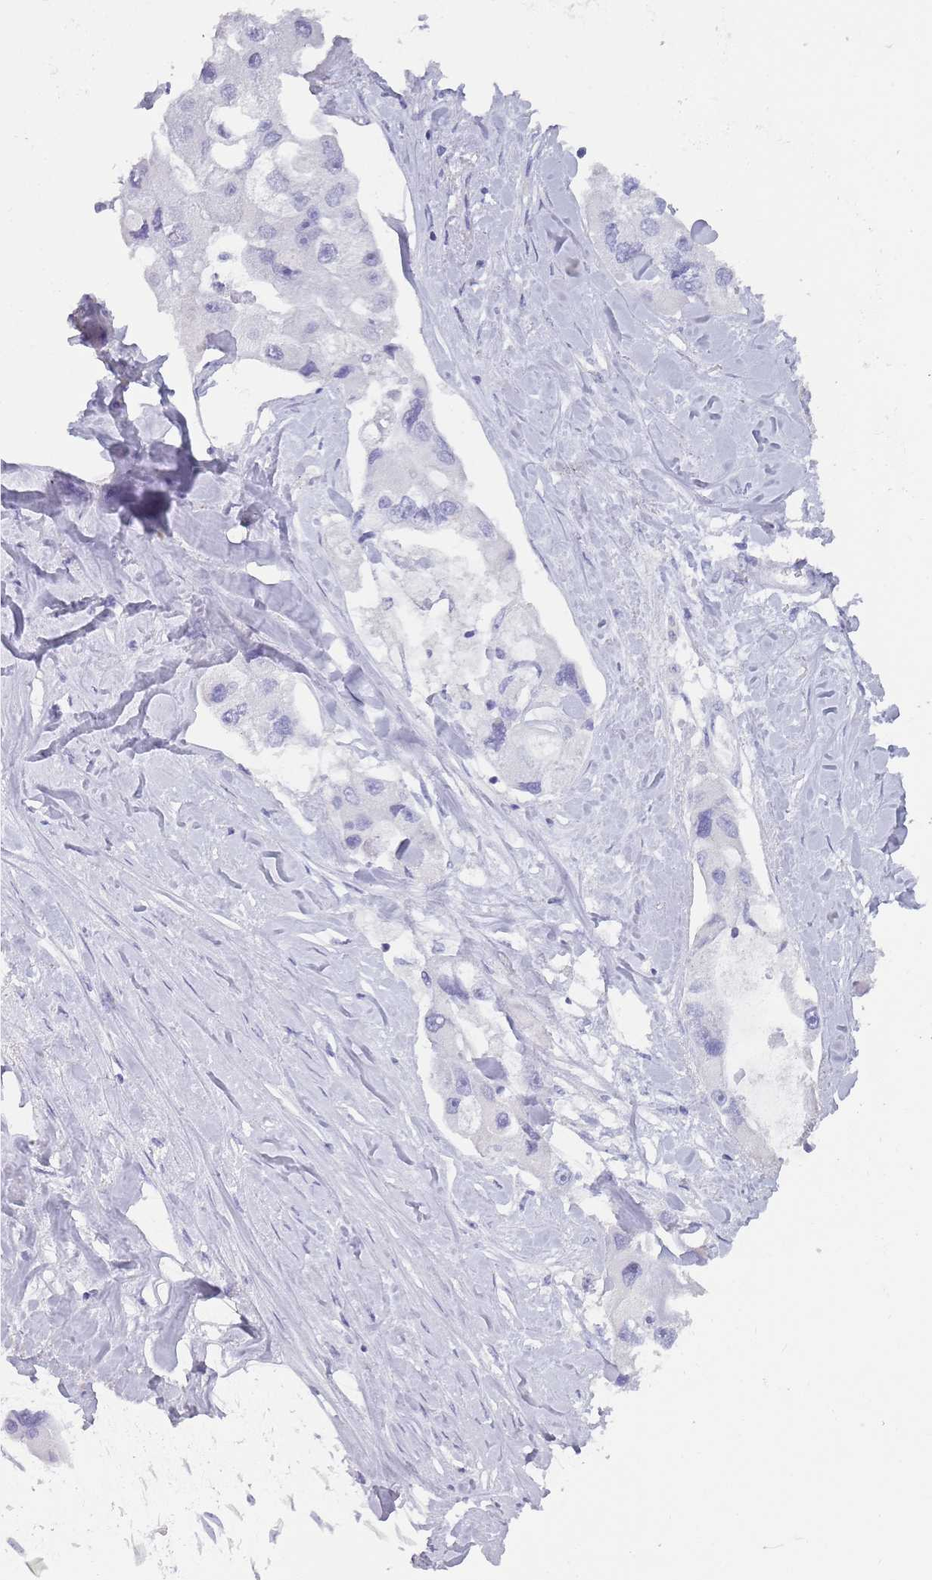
{"staining": {"intensity": "negative", "quantity": "none", "location": "none"}, "tissue": "lung cancer", "cell_type": "Tumor cells", "image_type": "cancer", "snomed": [{"axis": "morphology", "description": "Adenocarcinoma, NOS"}, {"axis": "topography", "description": "Lung"}], "caption": "Immunohistochemistry (IHC) of human lung cancer (adenocarcinoma) reveals no expression in tumor cells.", "gene": "TCP11", "patient": {"sex": "female", "age": 54}}